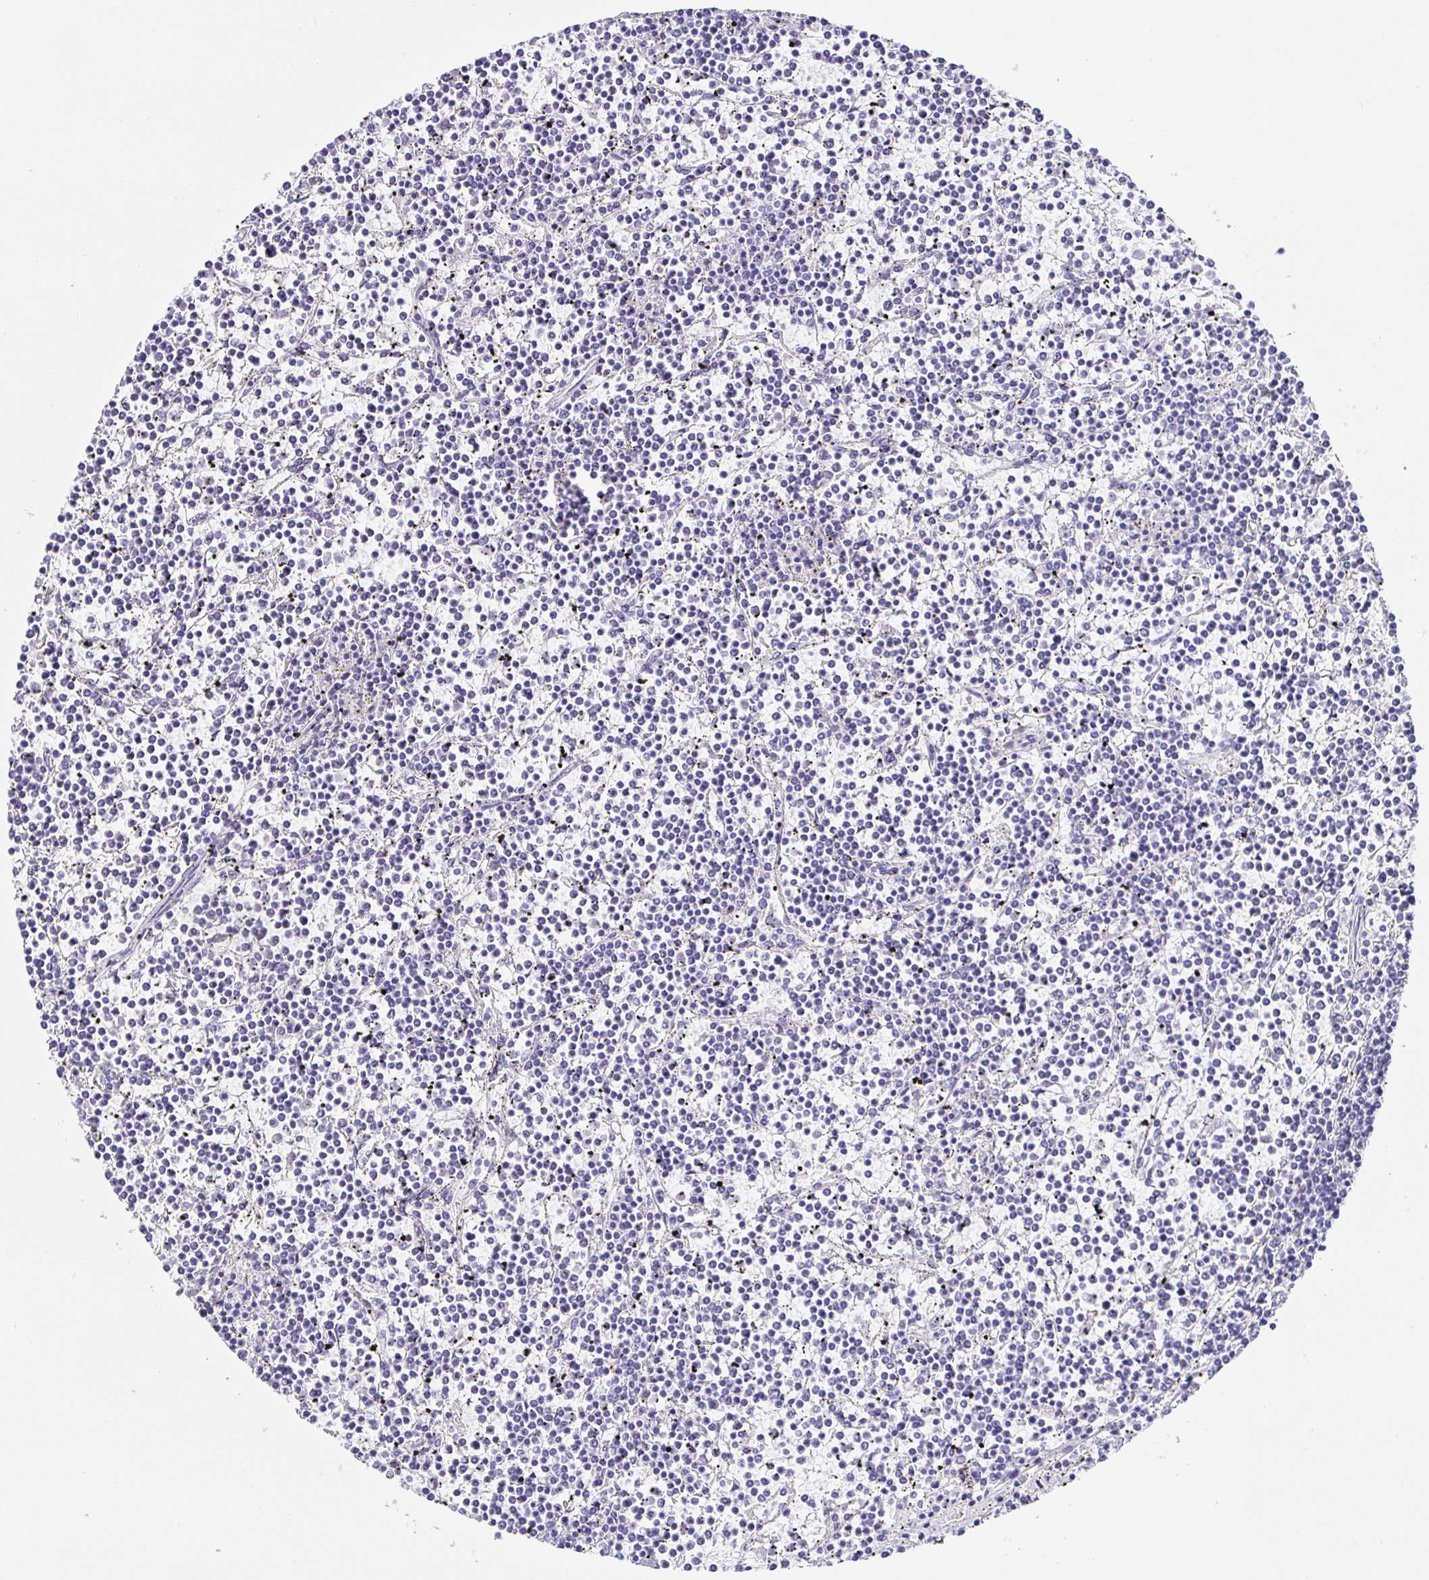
{"staining": {"intensity": "negative", "quantity": "none", "location": "none"}, "tissue": "lymphoma", "cell_type": "Tumor cells", "image_type": "cancer", "snomed": [{"axis": "morphology", "description": "Malignant lymphoma, non-Hodgkin's type, Low grade"}, {"axis": "topography", "description": "Spleen"}], "caption": "High magnification brightfield microscopy of lymphoma stained with DAB (3,3'-diaminobenzidine) (brown) and counterstained with hematoxylin (blue): tumor cells show no significant expression.", "gene": "PRAMEF19", "patient": {"sex": "female", "age": 19}}